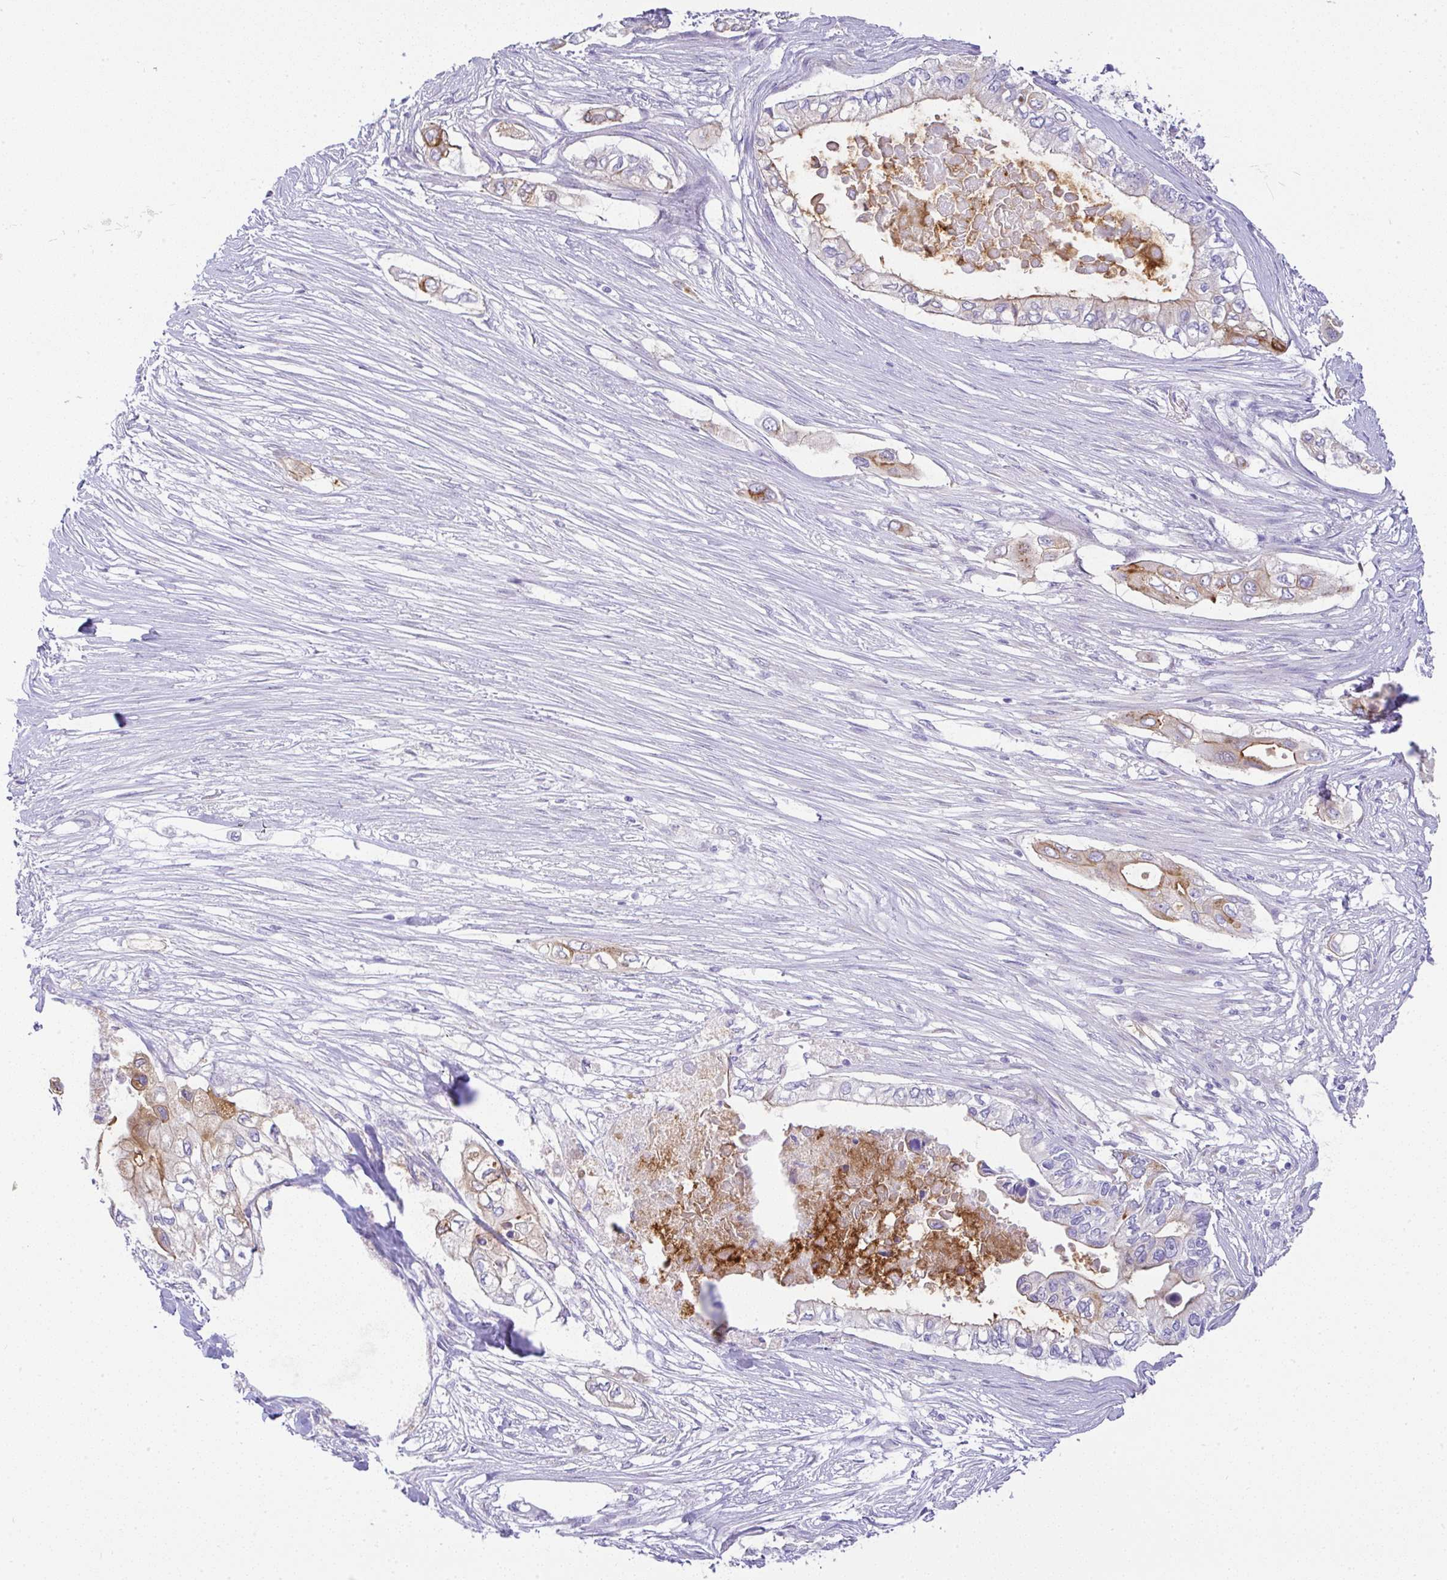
{"staining": {"intensity": "moderate", "quantity": "<25%", "location": "cytoplasmic/membranous"}, "tissue": "pancreatic cancer", "cell_type": "Tumor cells", "image_type": "cancer", "snomed": [{"axis": "morphology", "description": "Adenocarcinoma, NOS"}, {"axis": "topography", "description": "Pancreas"}], "caption": "Immunohistochemistry (DAB (3,3'-diaminobenzidine)) staining of human pancreatic cancer reveals moderate cytoplasmic/membranous protein positivity in approximately <25% of tumor cells.", "gene": "FAM177A1", "patient": {"sex": "female", "age": 63}}